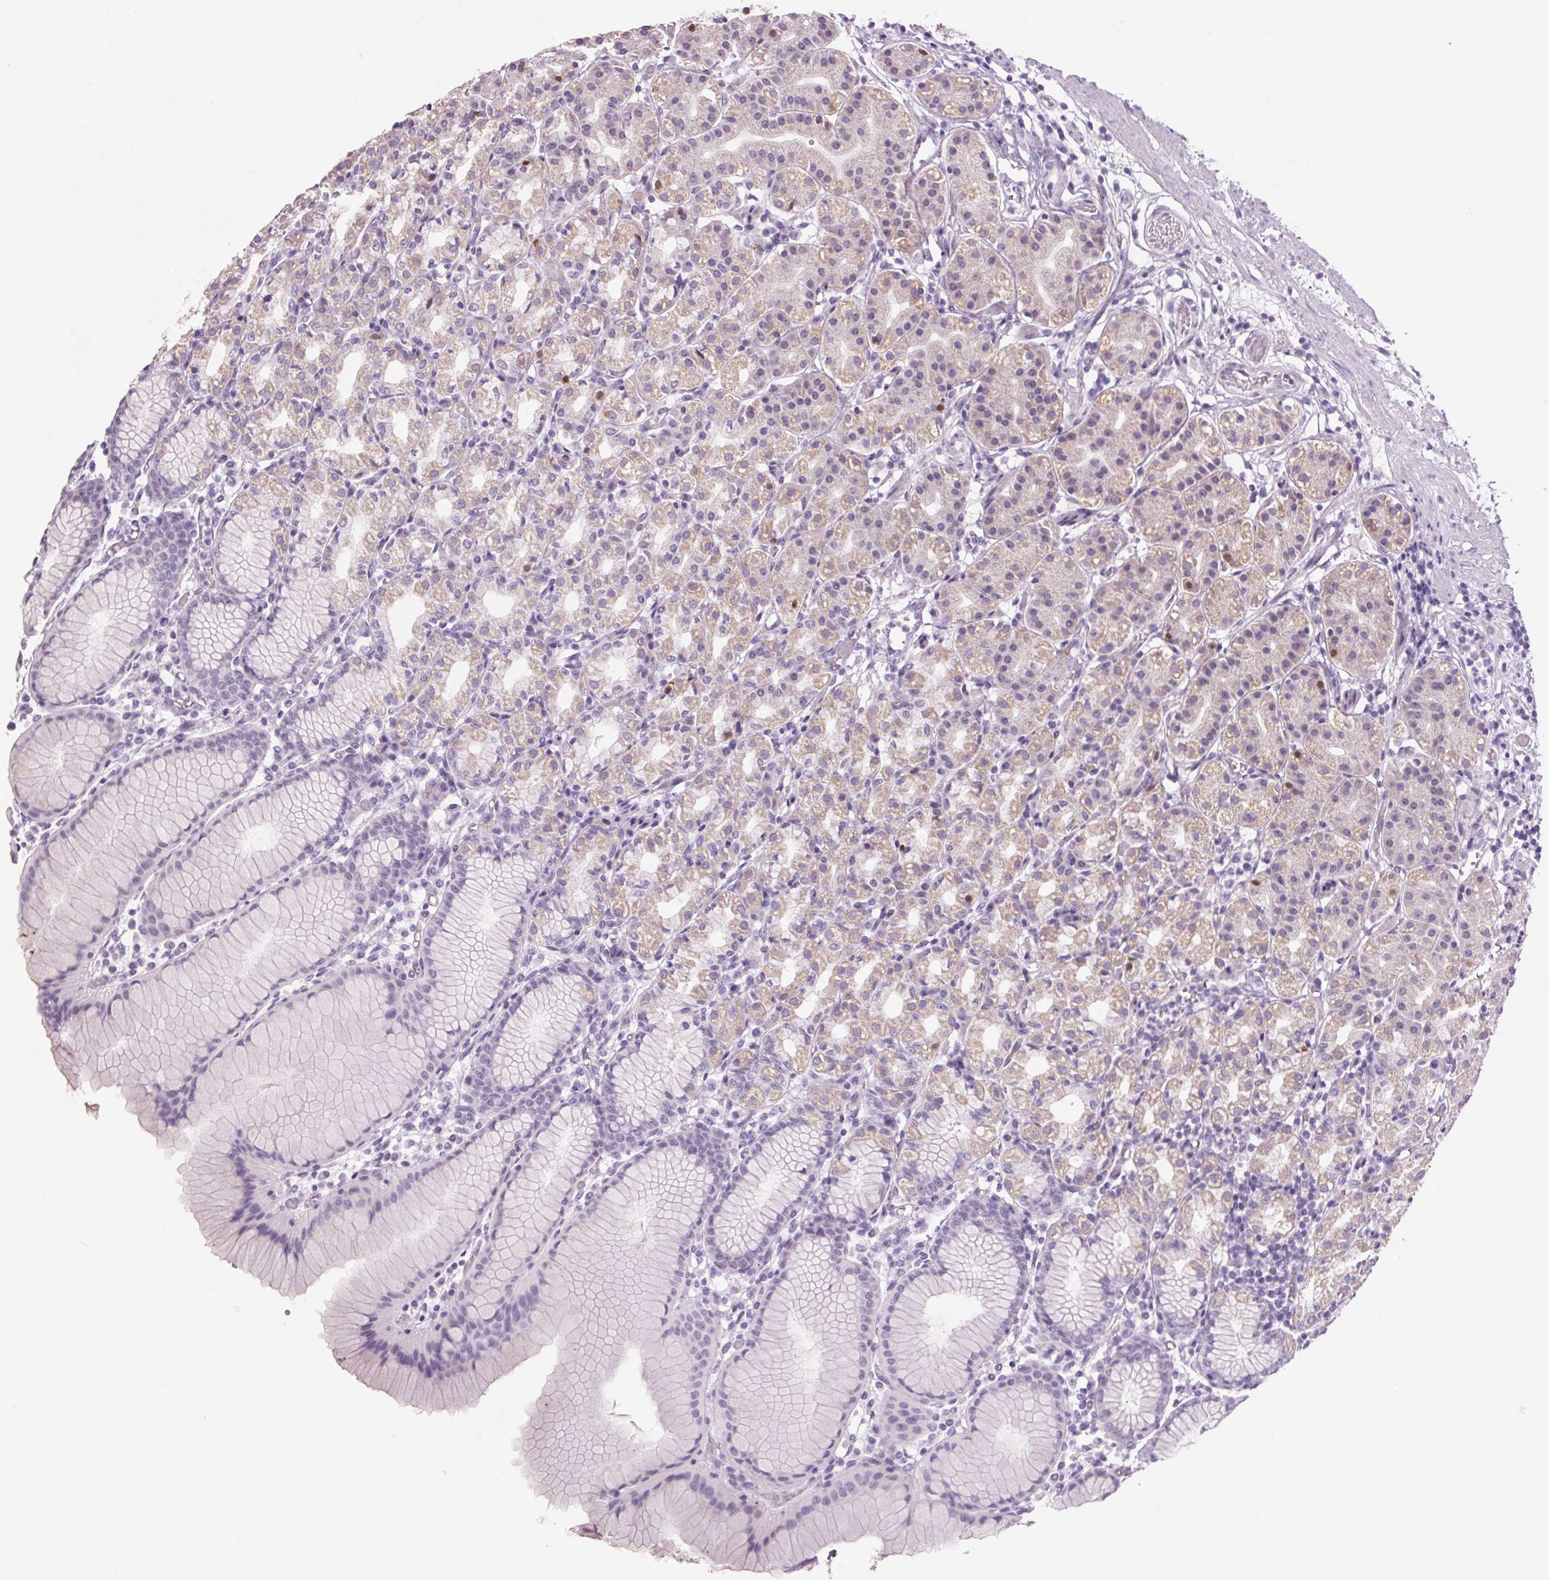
{"staining": {"intensity": "weak", "quantity": "25%-75%", "location": "cytoplasmic/membranous"}, "tissue": "stomach", "cell_type": "Glandular cells", "image_type": "normal", "snomed": [{"axis": "morphology", "description": "Normal tissue, NOS"}, {"axis": "topography", "description": "Stomach"}], "caption": "Stomach stained with a brown dye demonstrates weak cytoplasmic/membranous positive positivity in about 25%-75% of glandular cells.", "gene": "PPP1R1A", "patient": {"sex": "female", "age": 57}}